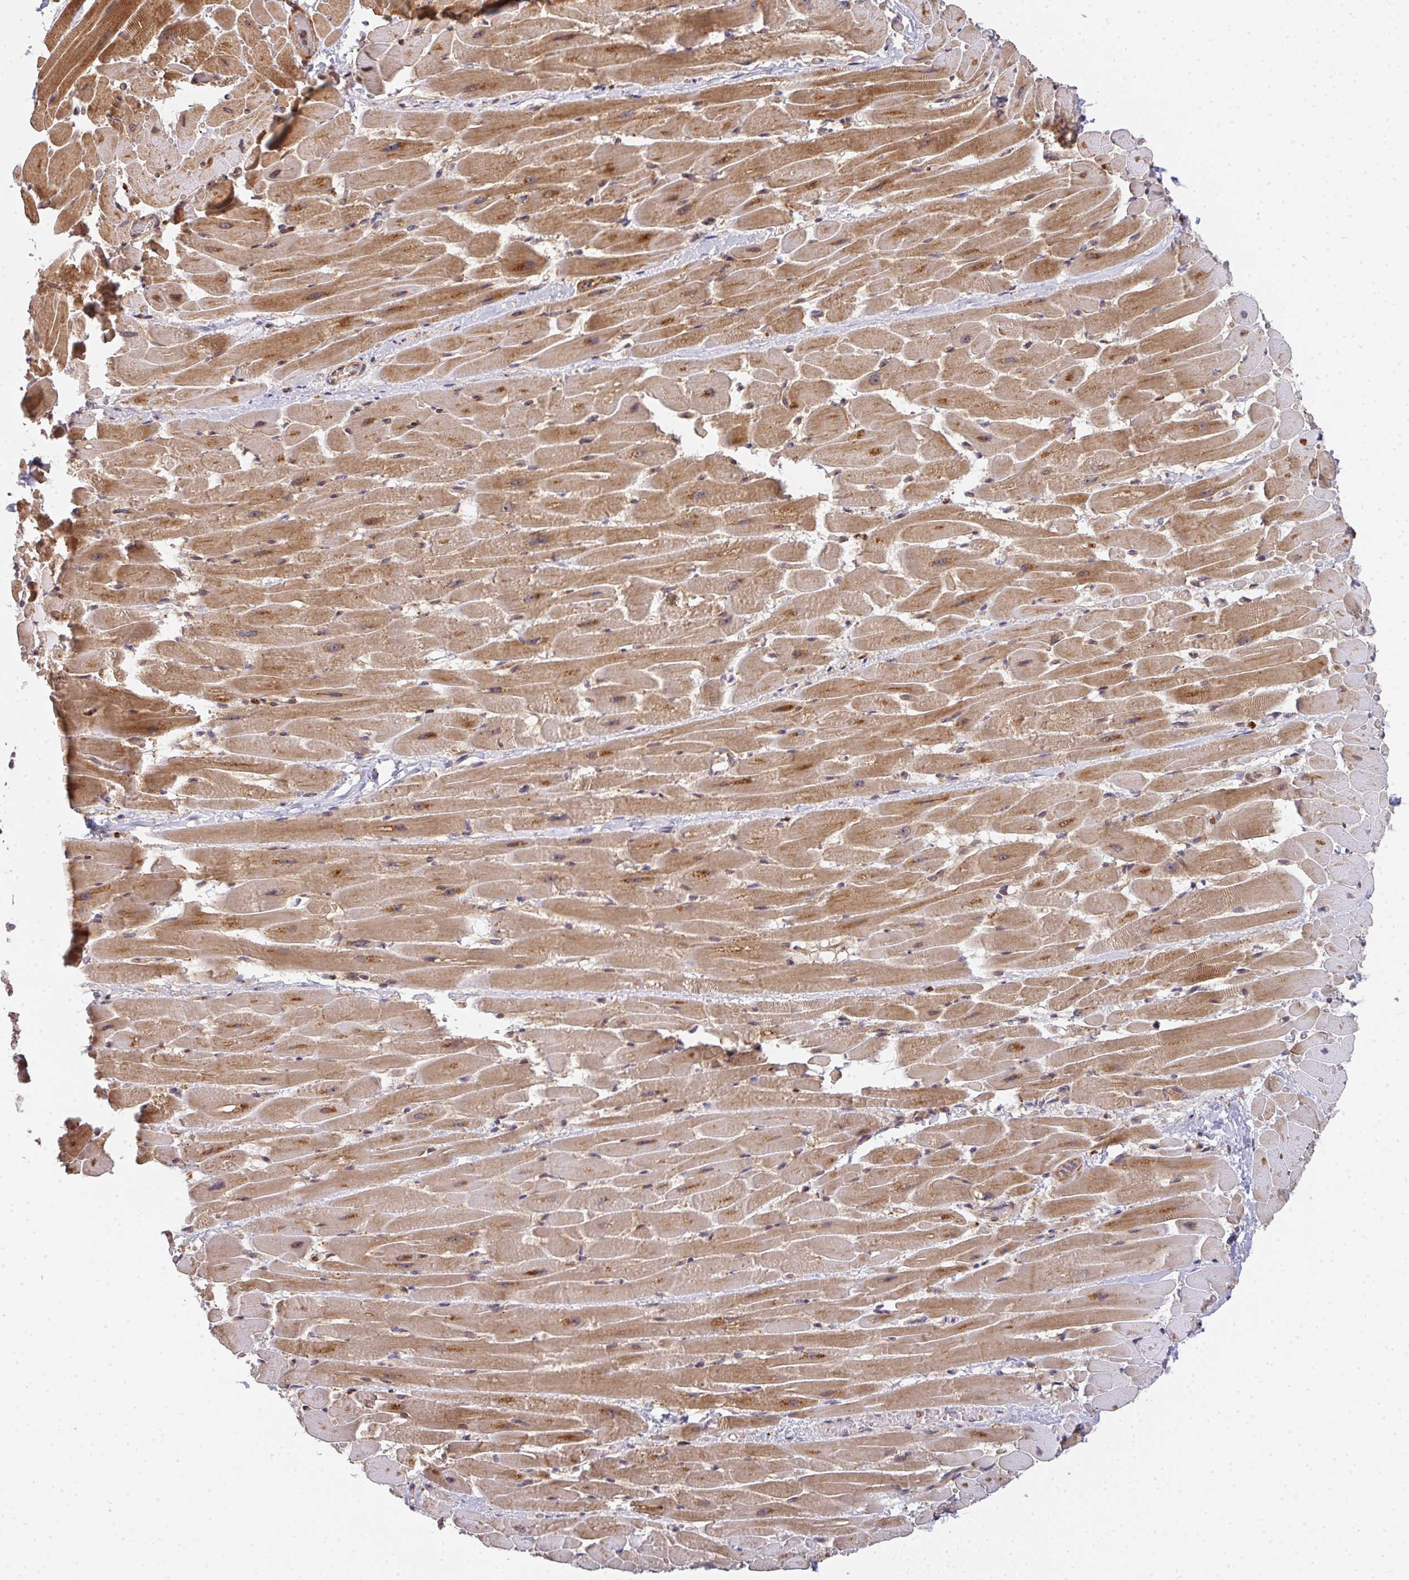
{"staining": {"intensity": "moderate", "quantity": ">75%", "location": "cytoplasmic/membranous,nuclear"}, "tissue": "heart muscle", "cell_type": "Cardiomyocytes", "image_type": "normal", "snomed": [{"axis": "morphology", "description": "Normal tissue, NOS"}, {"axis": "topography", "description": "Heart"}], "caption": "Immunohistochemical staining of benign heart muscle displays moderate cytoplasmic/membranous,nuclear protein staining in approximately >75% of cardiomyocytes.", "gene": "SIMC1", "patient": {"sex": "male", "age": 37}}